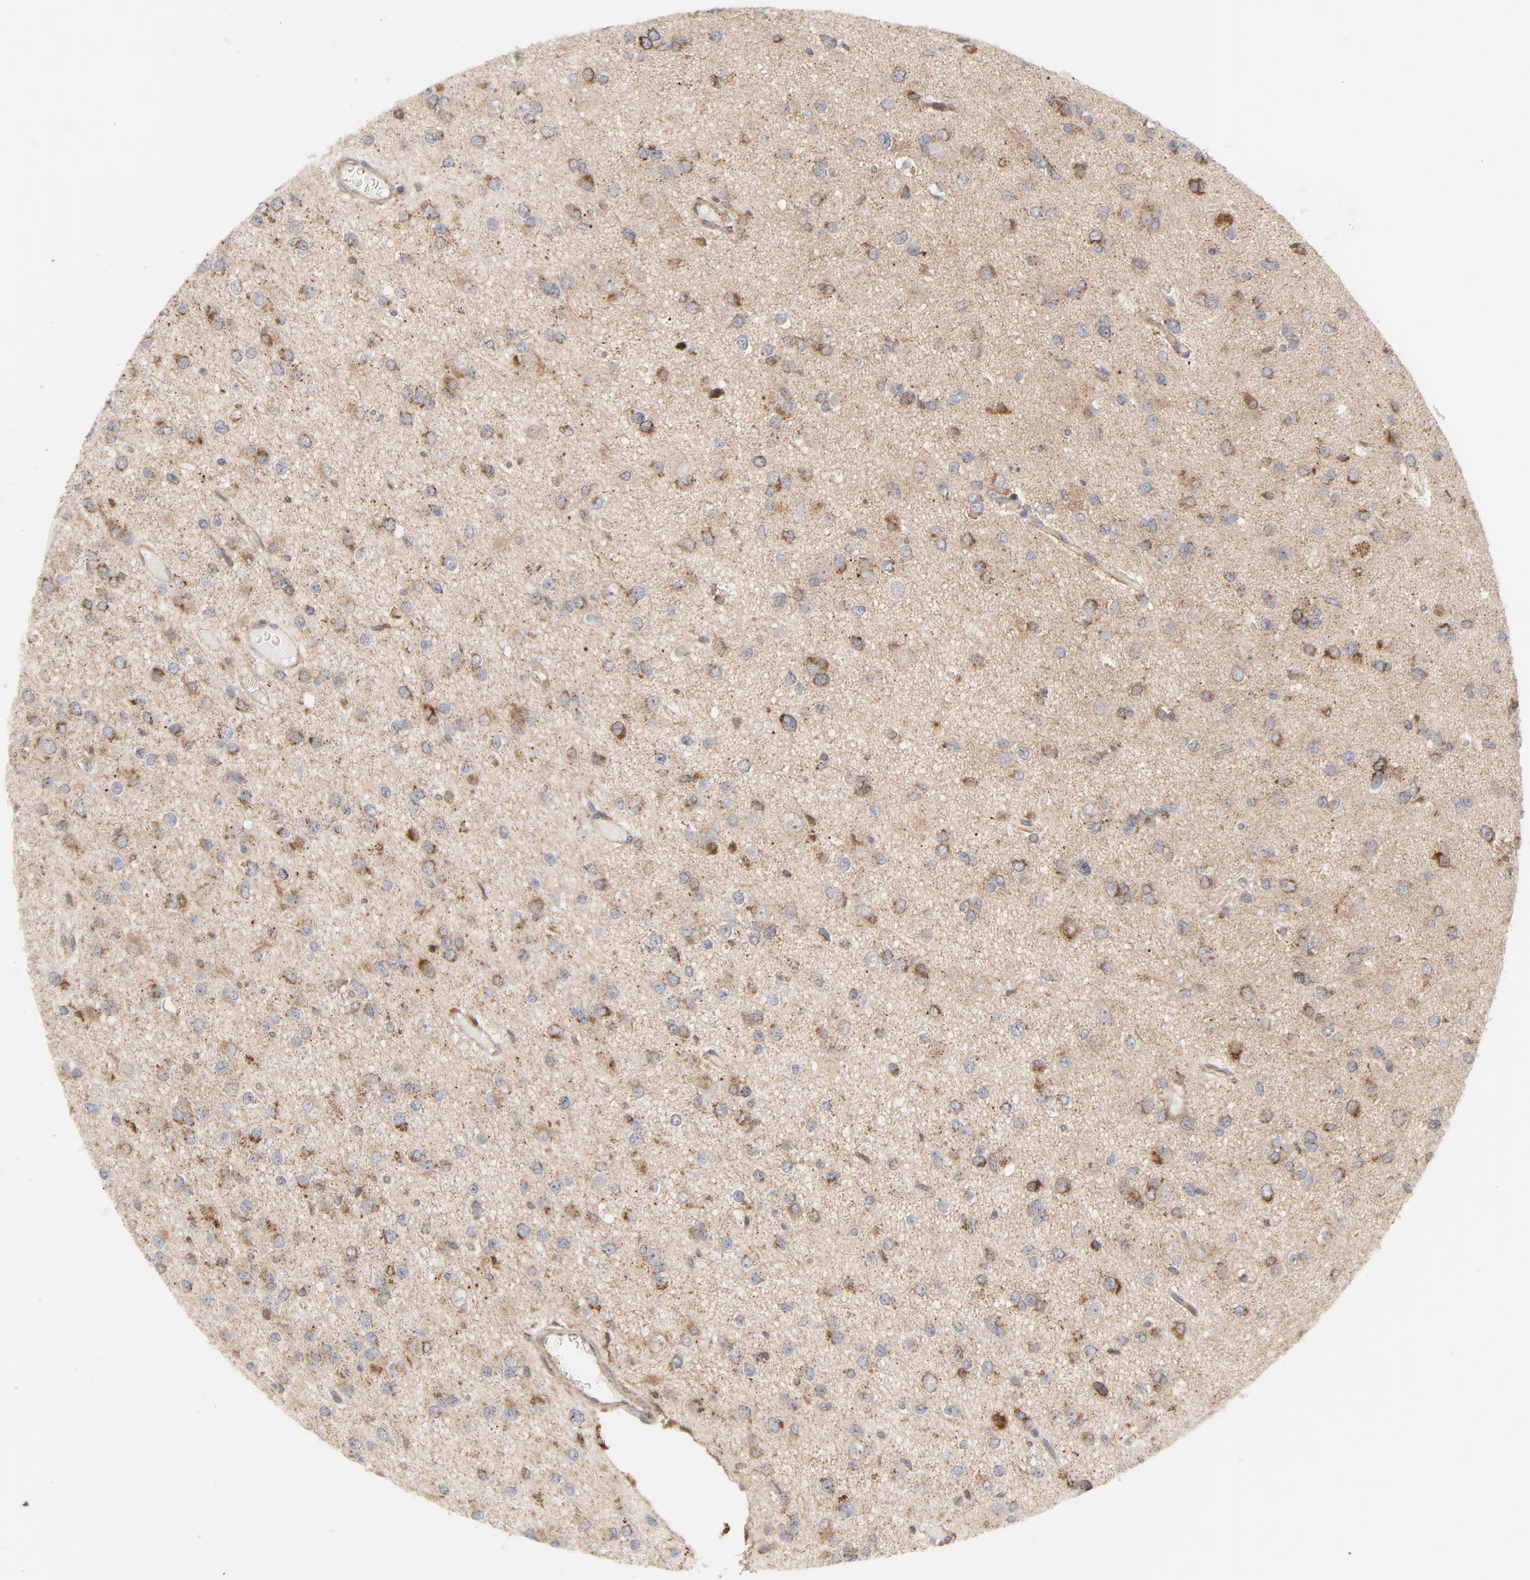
{"staining": {"intensity": "moderate", "quantity": ">75%", "location": "cytoplasmic/membranous"}, "tissue": "glioma", "cell_type": "Tumor cells", "image_type": "cancer", "snomed": [{"axis": "morphology", "description": "Glioma, malignant, Low grade"}, {"axis": "topography", "description": "Brain"}], "caption": "Glioma tissue exhibits moderate cytoplasmic/membranous positivity in about >75% of tumor cells, visualized by immunohistochemistry.", "gene": "RAPGEF4", "patient": {"sex": "male", "age": 42}}